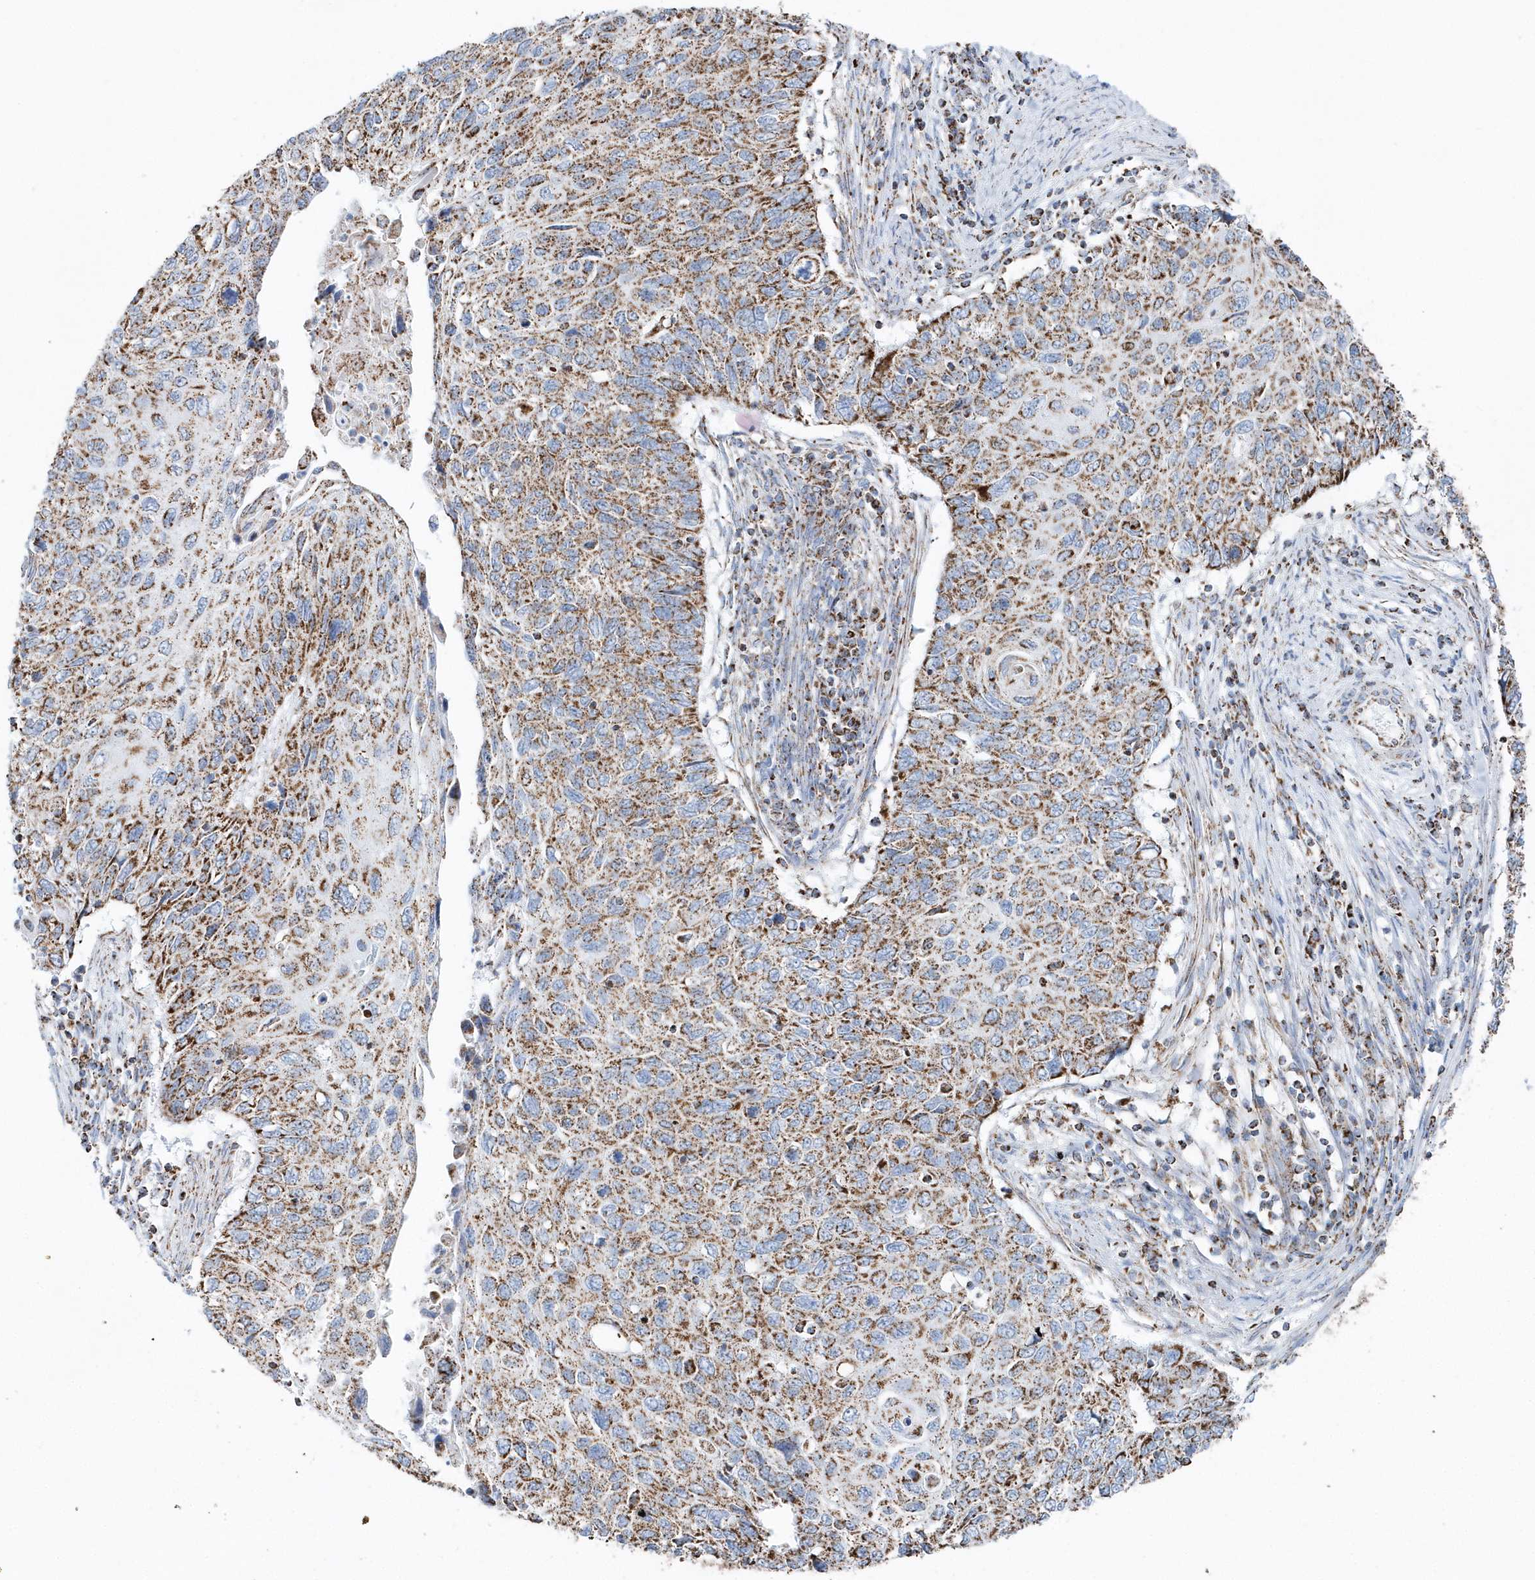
{"staining": {"intensity": "moderate", "quantity": ">75%", "location": "cytoplasmic/membranous"}, "tissue": "cervical cancer", "cell_type": "Tumor cells", "image_type": "cancer", "snomed": [{"axis": "morphology", "description": "Squamous cell carcinoma, NOS"}, {"axis": "topography", "description": "Cervix"}], "caption": "Cervical squamous cell carcinoma stained with a brown dye demonstrates moderate cytoplasmic/membranous positive expression in approximately >75% of tumor cells.", "gene": "TMCO6", "patient": {"sex": "female", "age": 70}}